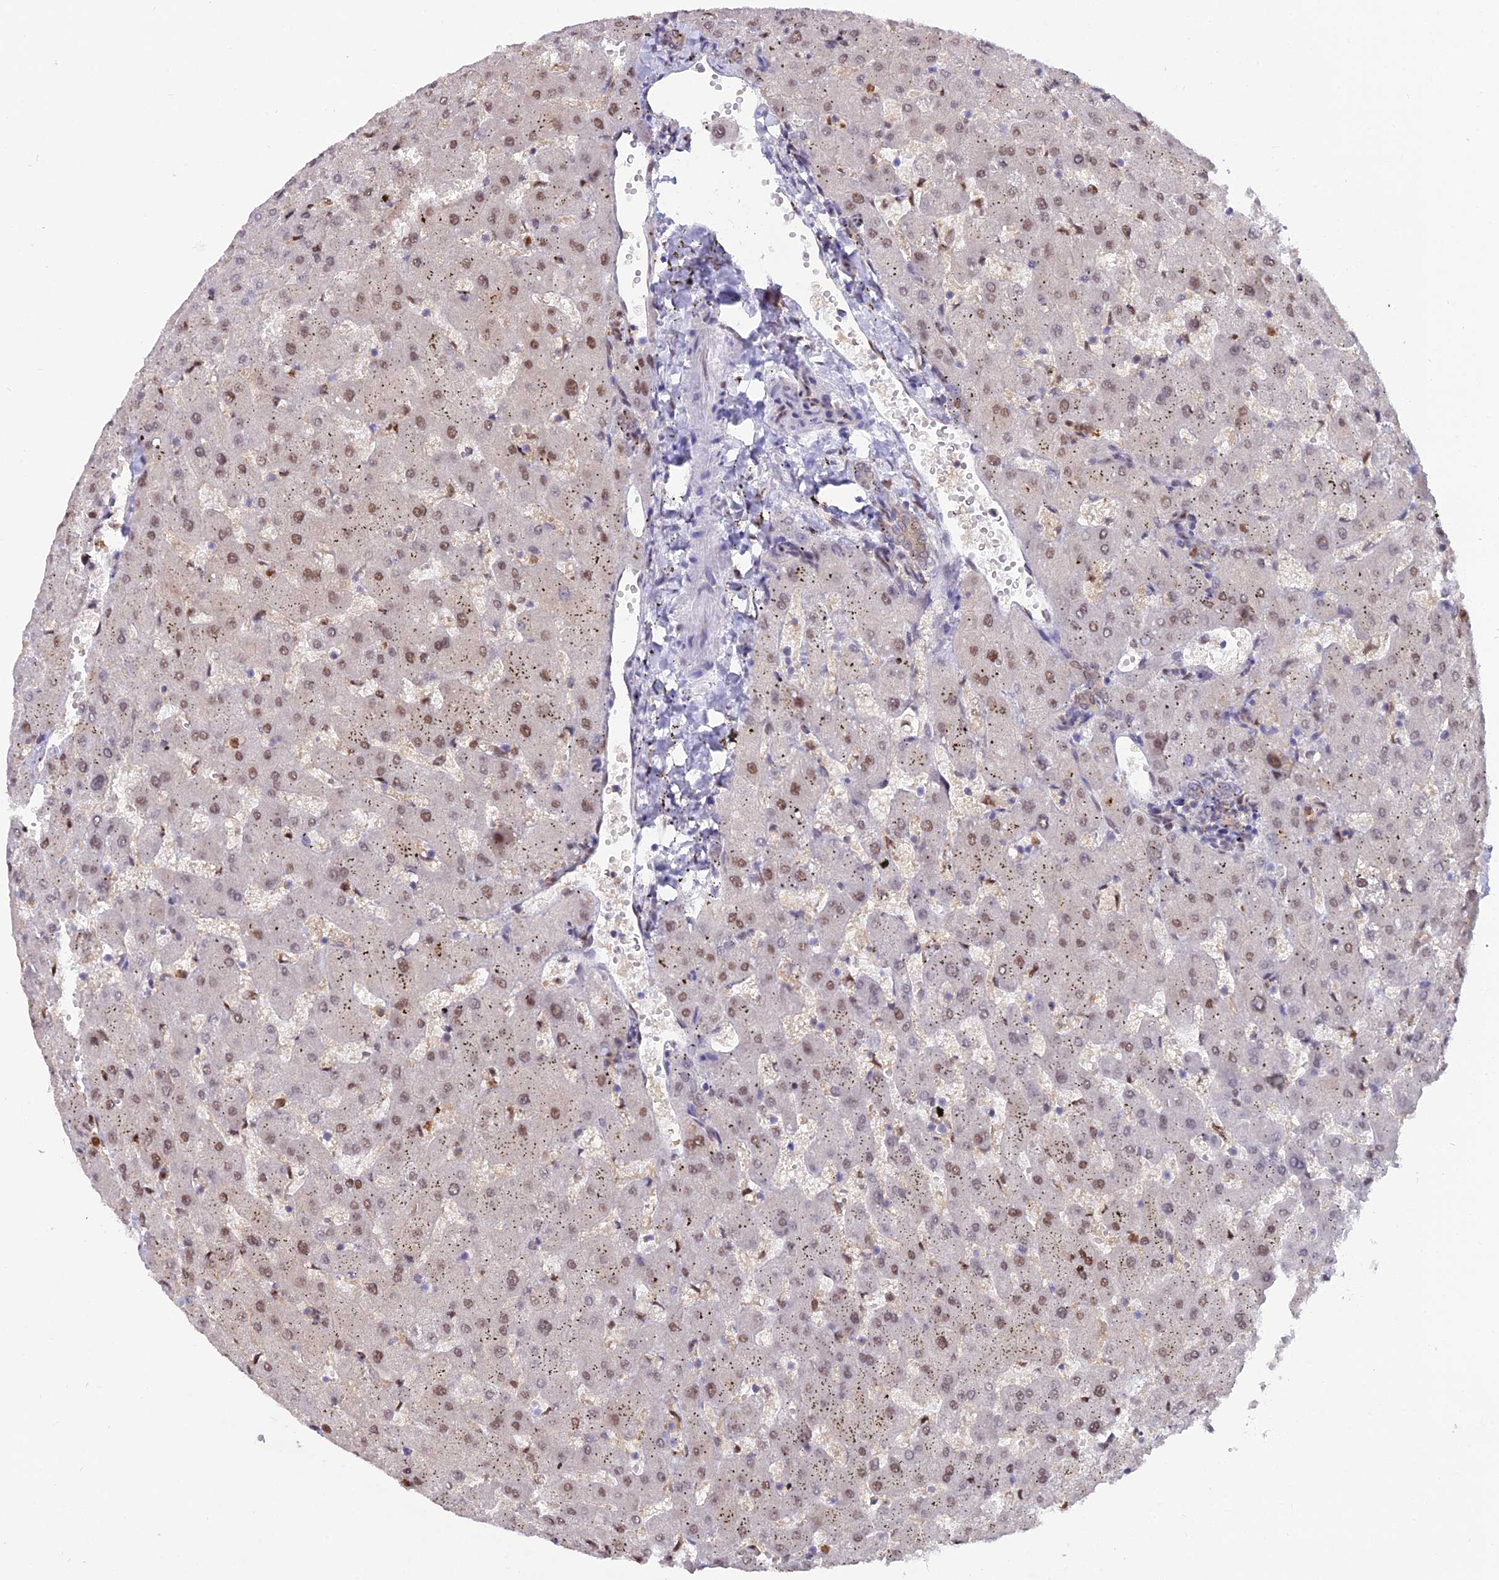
{"staining": {"intensity": "moderate", "quantity": ">75%", "location": "nuclear"}, "tissue": "liver", "cell_type": "Cholangiocytes", "image_type": "normal", "snomed": [{"axis": "morphology", "description": "Normal tissue, NOS"}, {"axis": "topography", "description": "Liver"}], "caption": "The immunohistochemical stain shows moderate nuclear positivity in cholangiocytes of unremarkable liver. (IHC, brightfield microscopy, high magnification).", "gene": "NPEPL1", "patient": {"sex": "female", "age": 63}}